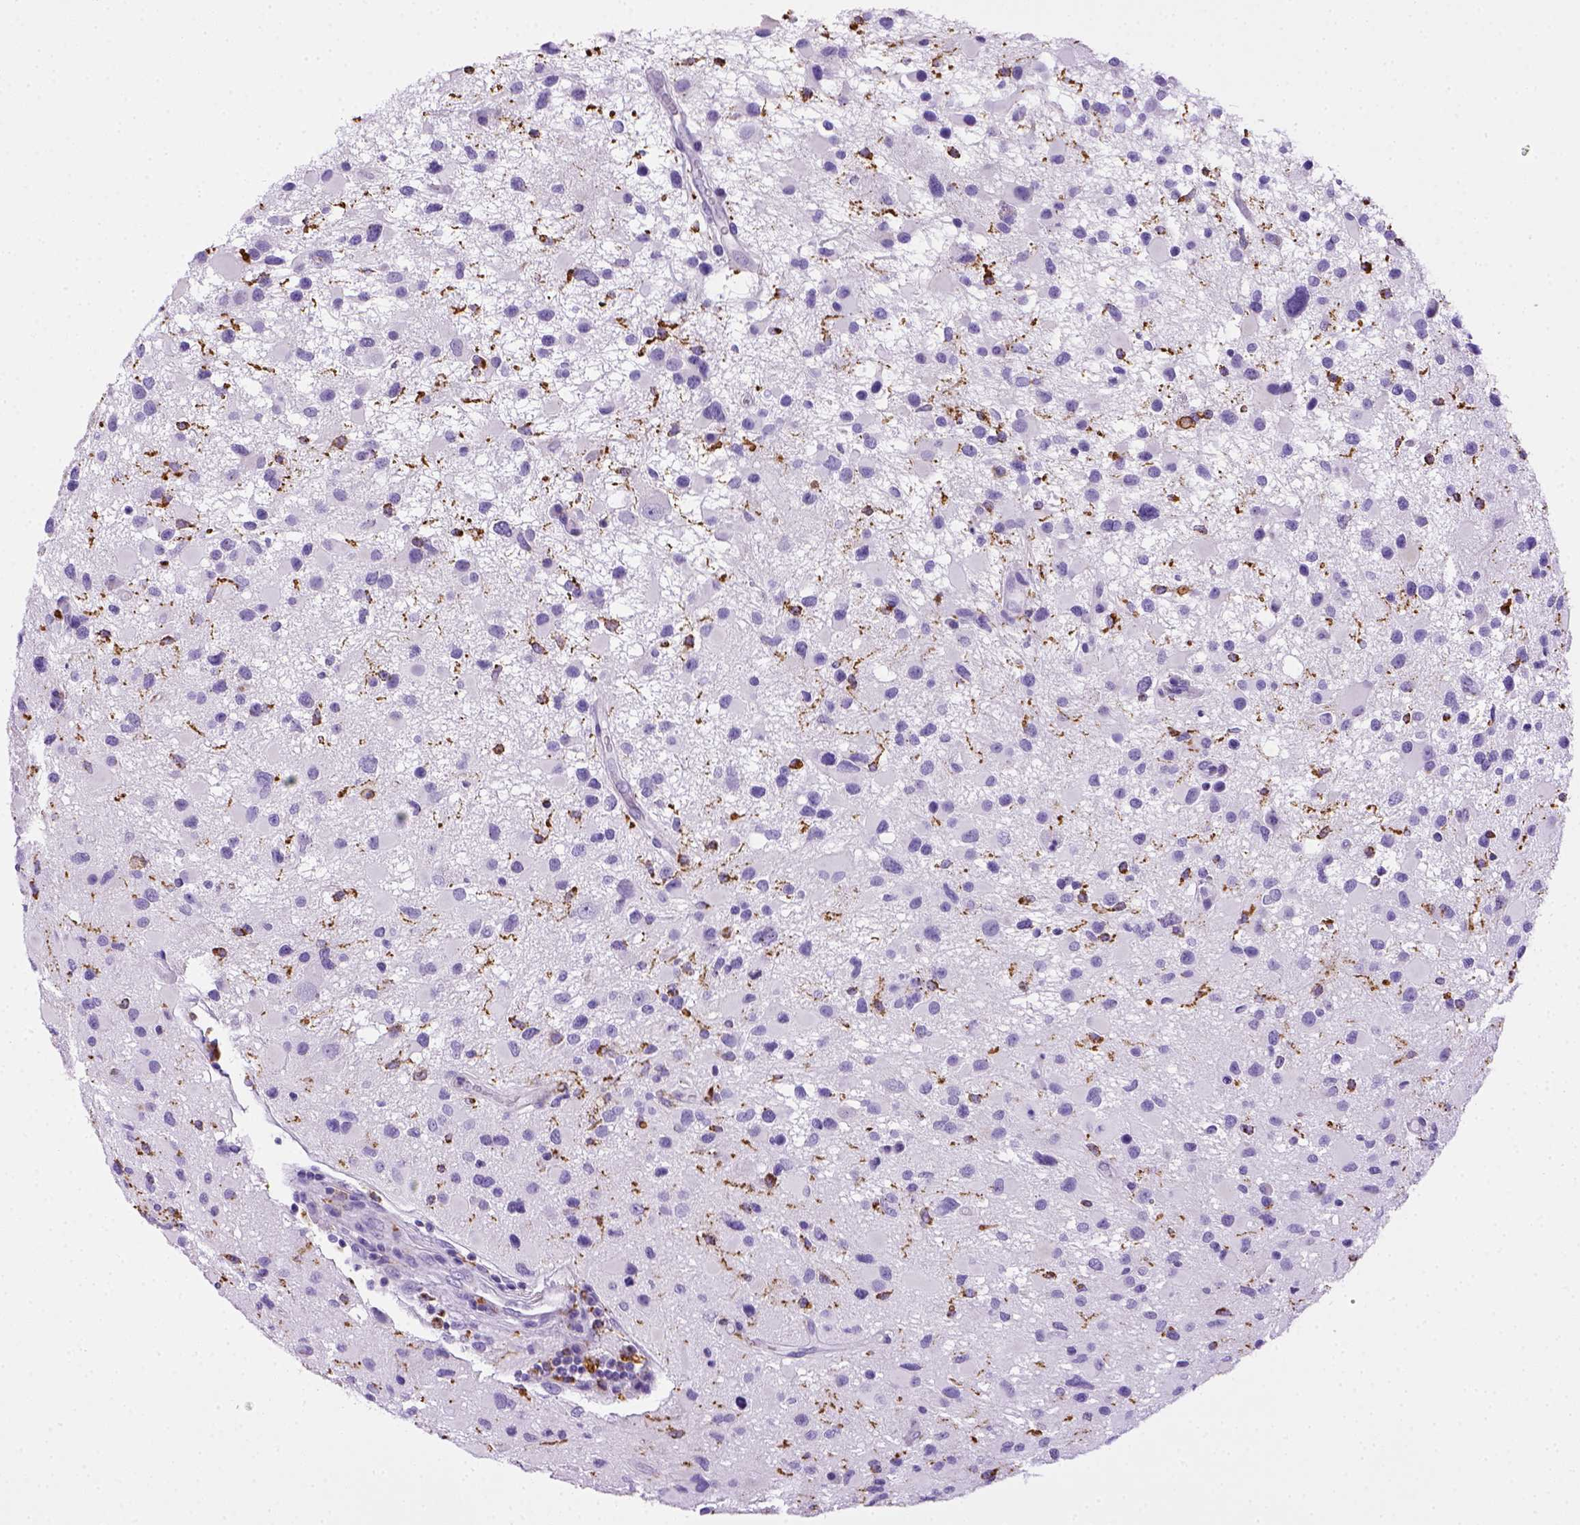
{"staining": {"intensity": "negative", "quantity": "none", "location": "none"}, "tissue": "glioma", "cell_type": "Tumor cells", "image_type": "cancer", "snomed": [{"axis": "morphology", "description": "Glioma, malignant, Low grade"}, {"axis": "topography", "description": "Brain"}], "caption": "Immunohistochemistry image of human glioma stained for a protein (brown), which demonstrates no staining in tumor cells.", "gene": "CD68", "patient": {"sex": "female", "age": 32}}